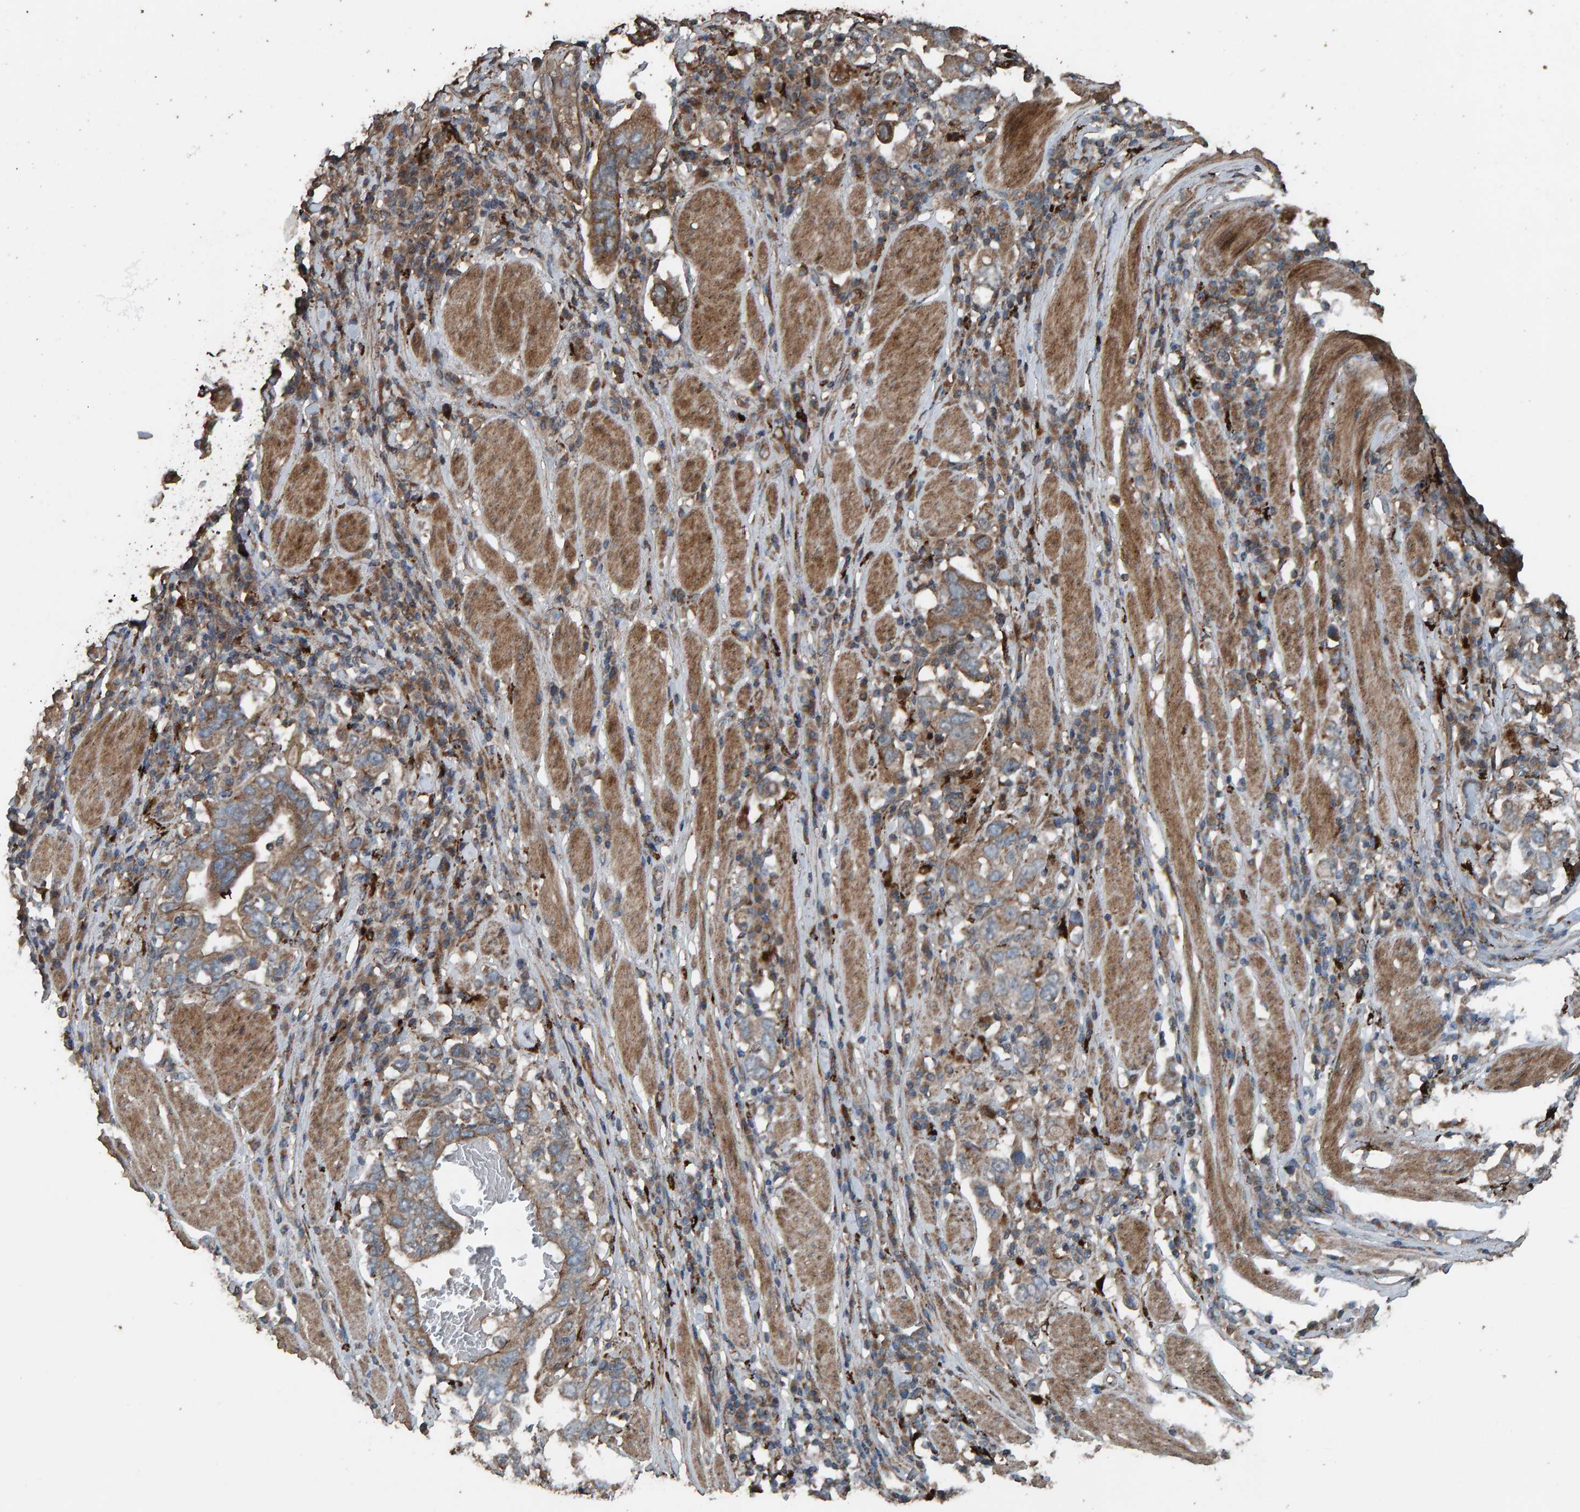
{"staining": {"intensity": "weak", "quantity": ">75%", "location": "cytoplasmic/membranous"}, "tissue": "stomach cancer", "cell_type": "Tumor cells", "image_type": "cancer", "snomed": [{"axis": "morphology", "description": "Adenocarcinoma, NOS"}, {"axis": "topography", "description": "Stomach, upper"}], "caption": "Stomach cancer was stained to show a protein in brown. There is low levels of weak cytoplasmic/membranous staining in about >75% of tumor cells.", "gene": "DUS1L", "patient": {"sex": "male", "age": 62}}